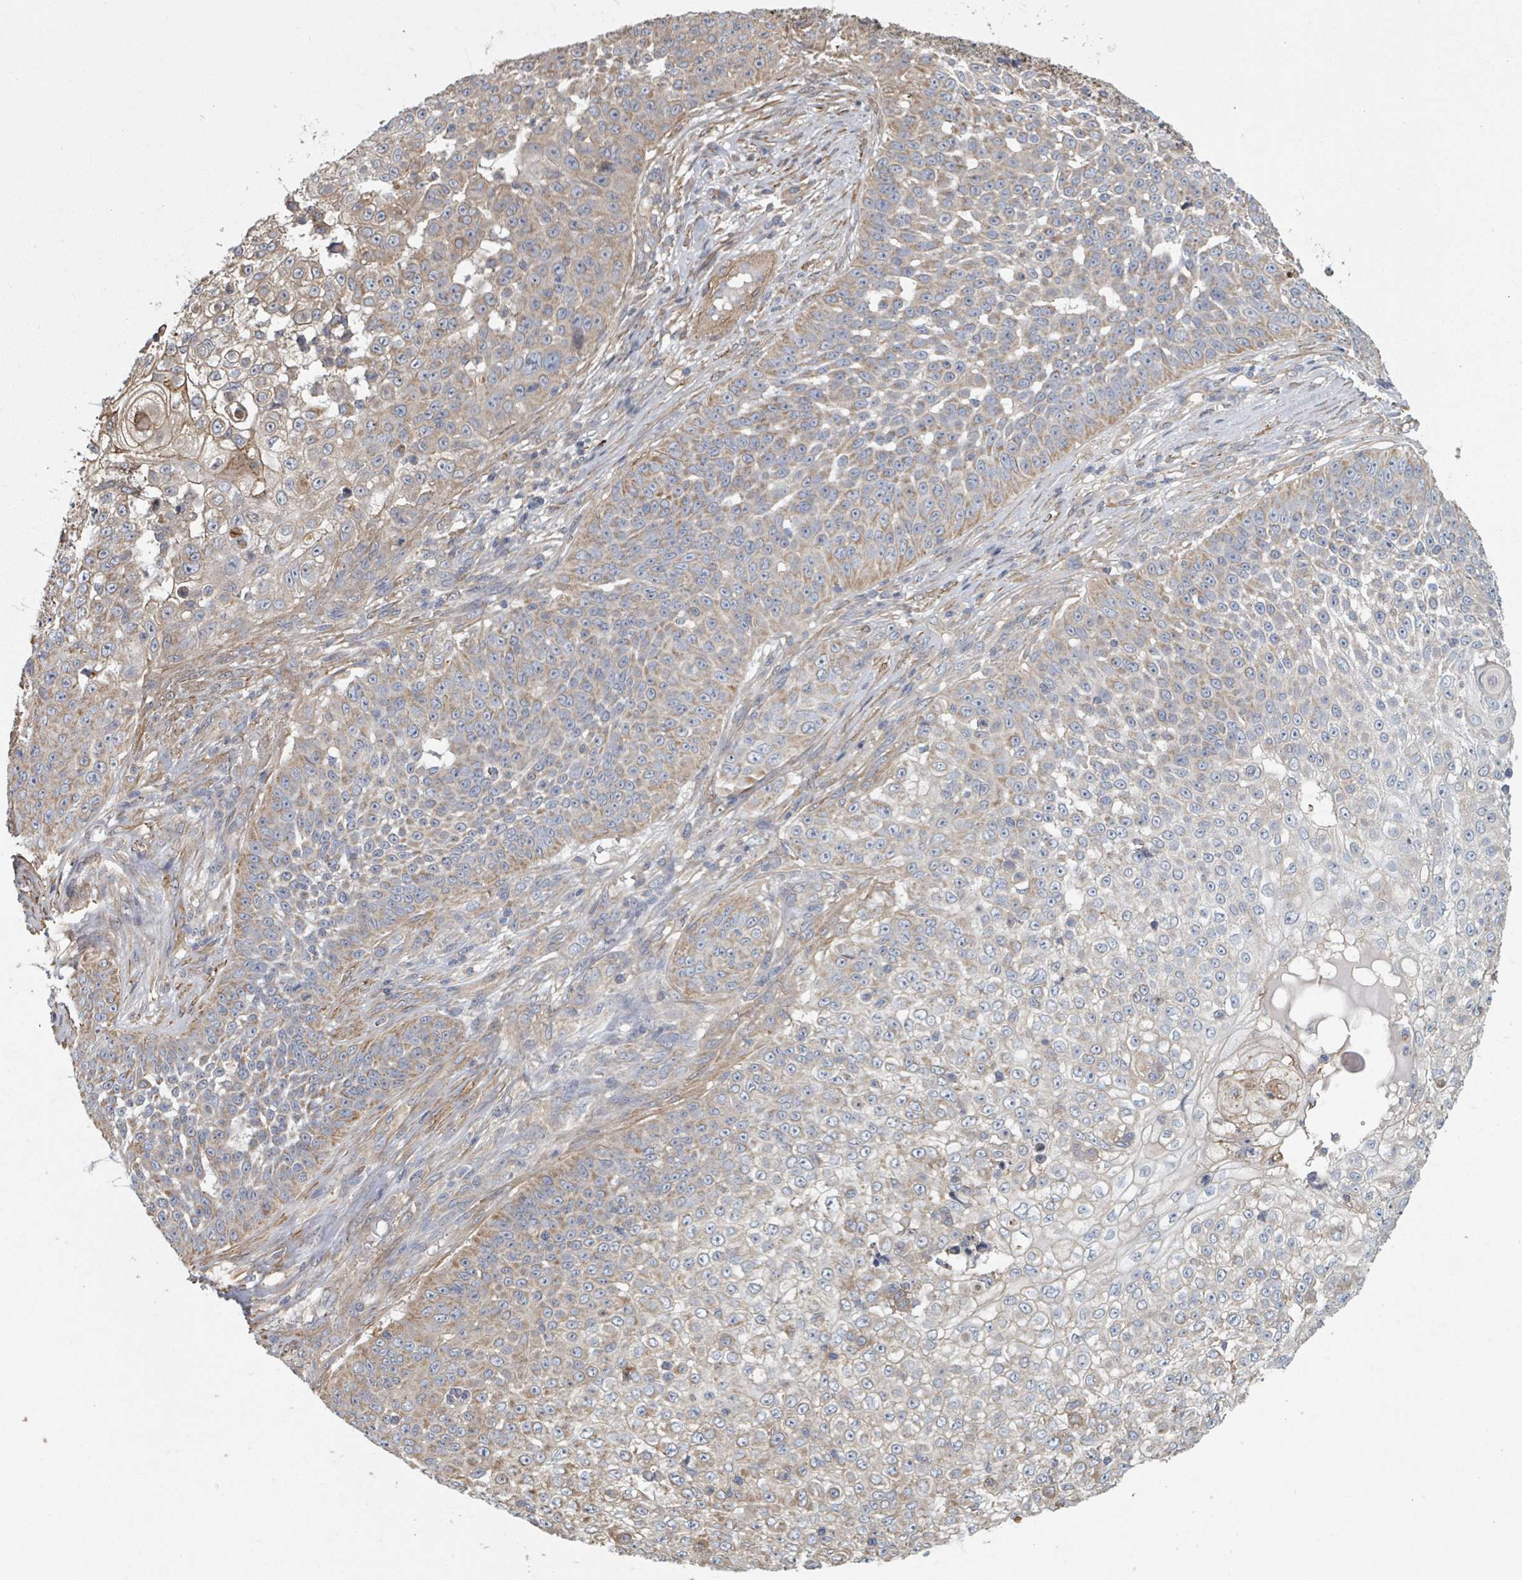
{"staining": {"intensity": "moderate", "quantity": "25%-75%", "location": "cytoplasmic/membranous"}, "tissue": "skin cancer", "cell_type": "Tumor cells", "image_type": "cancer", "snomed": [{"axis": "morphology", "description": "Squamous cell carcinoma, NOS"}, {"axis": "topography", "description": "Skin"}], "caption": "Protein expression analysis of human skin cancer reveals moderate cytoplasmic/membranous positivity in about 25%-75% of tumor cells.", "gene": "ADCK1", "patient": {"sex": "male", "age": 24}}